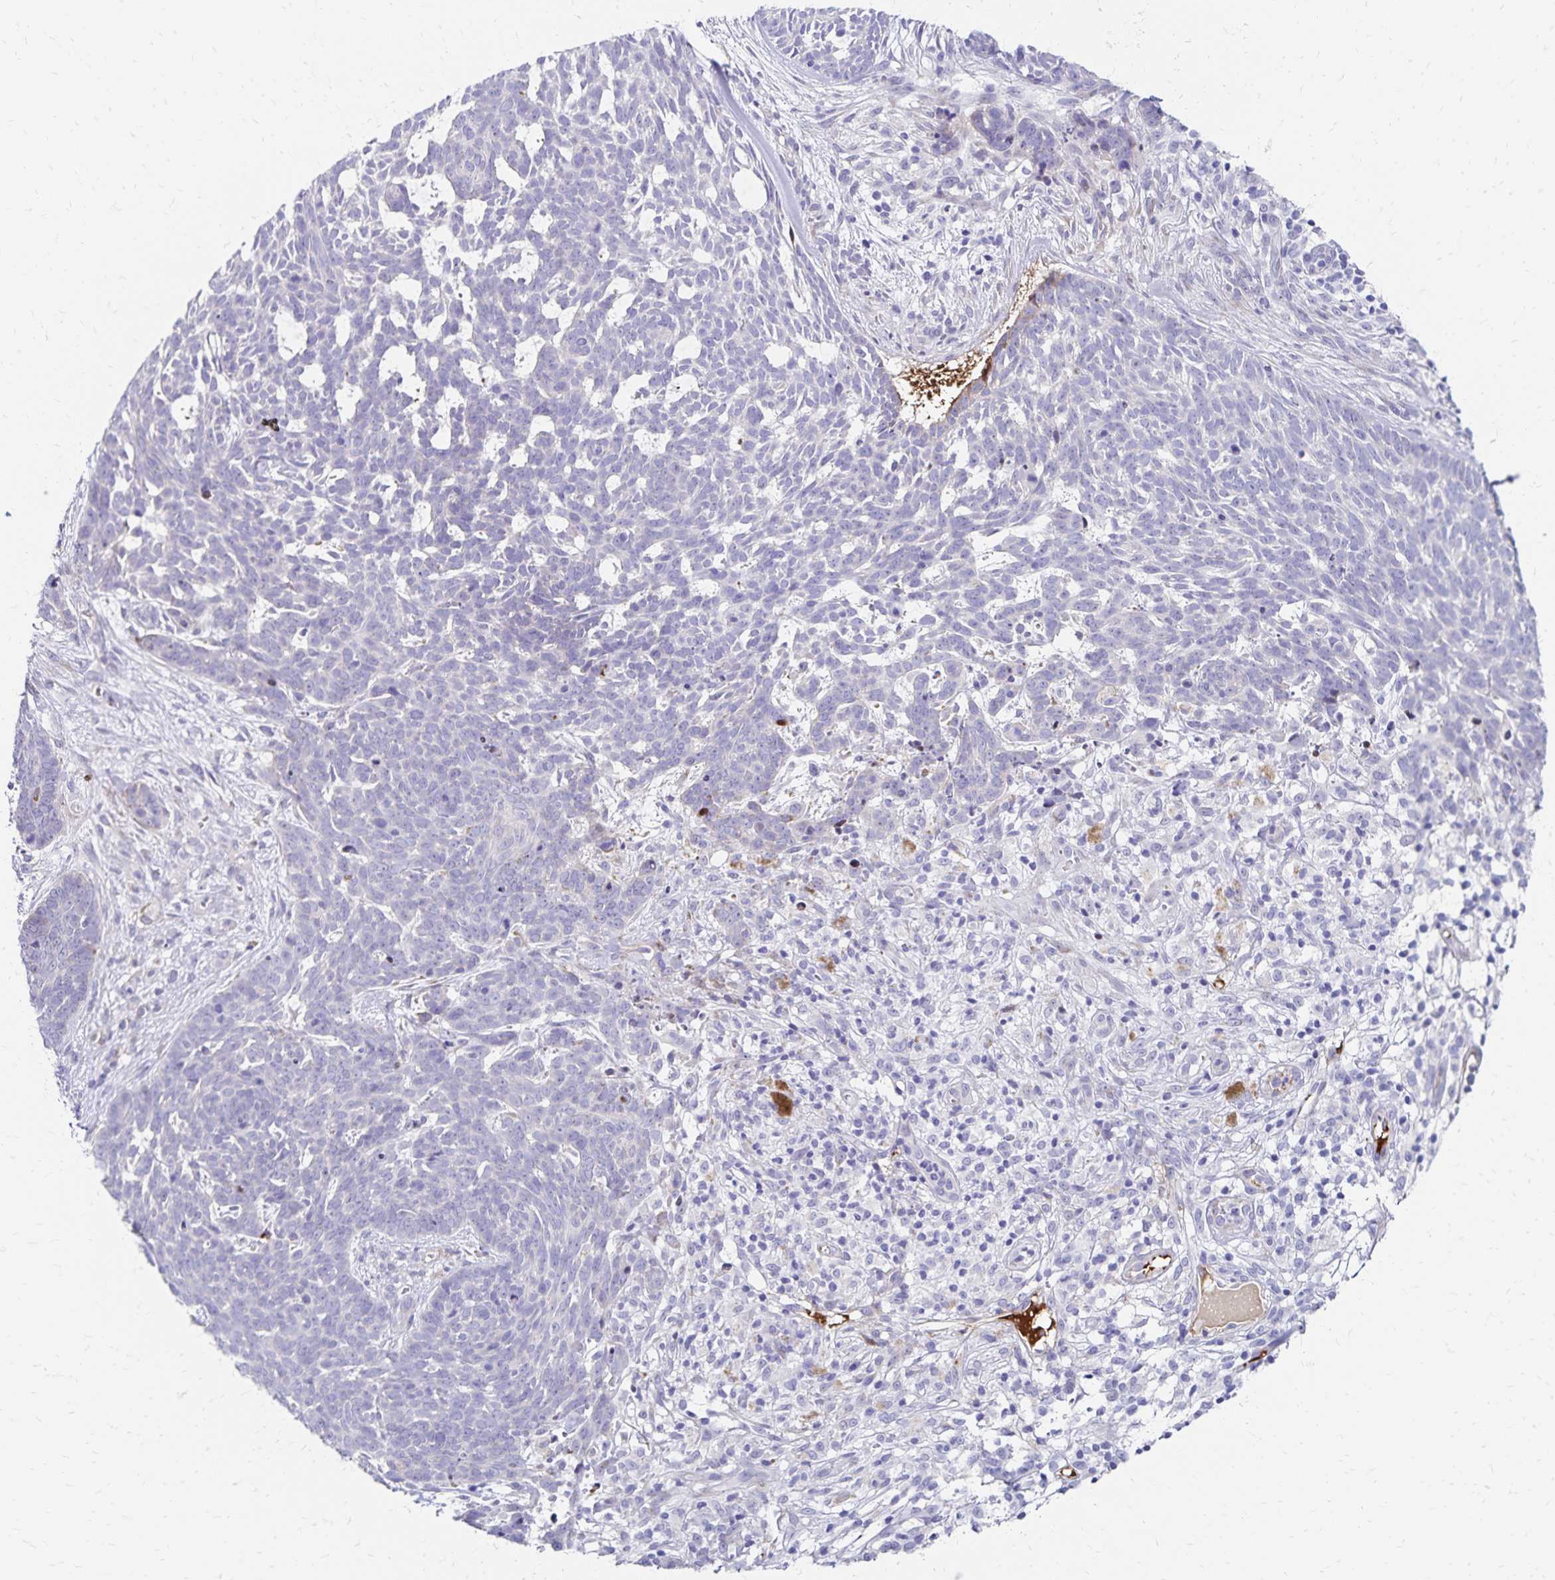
{"staining": {"intensity": "negative", "quantity": "none", "location": "none"}, "tissue": "skin cancer", "cell_type": "Tumor cells", "image_type": "cancer", "snomed": [{"axis": "morphology", "description": "Basal cell carcinoma"}, {"axis": "topography", "description": "Skin"}], "caption": "Tumor cells are negative for brown protein staining in basal cell carcinoma (skin).", "gene": "NECAP1", "patient": {"sex": "female", "age": 78}}